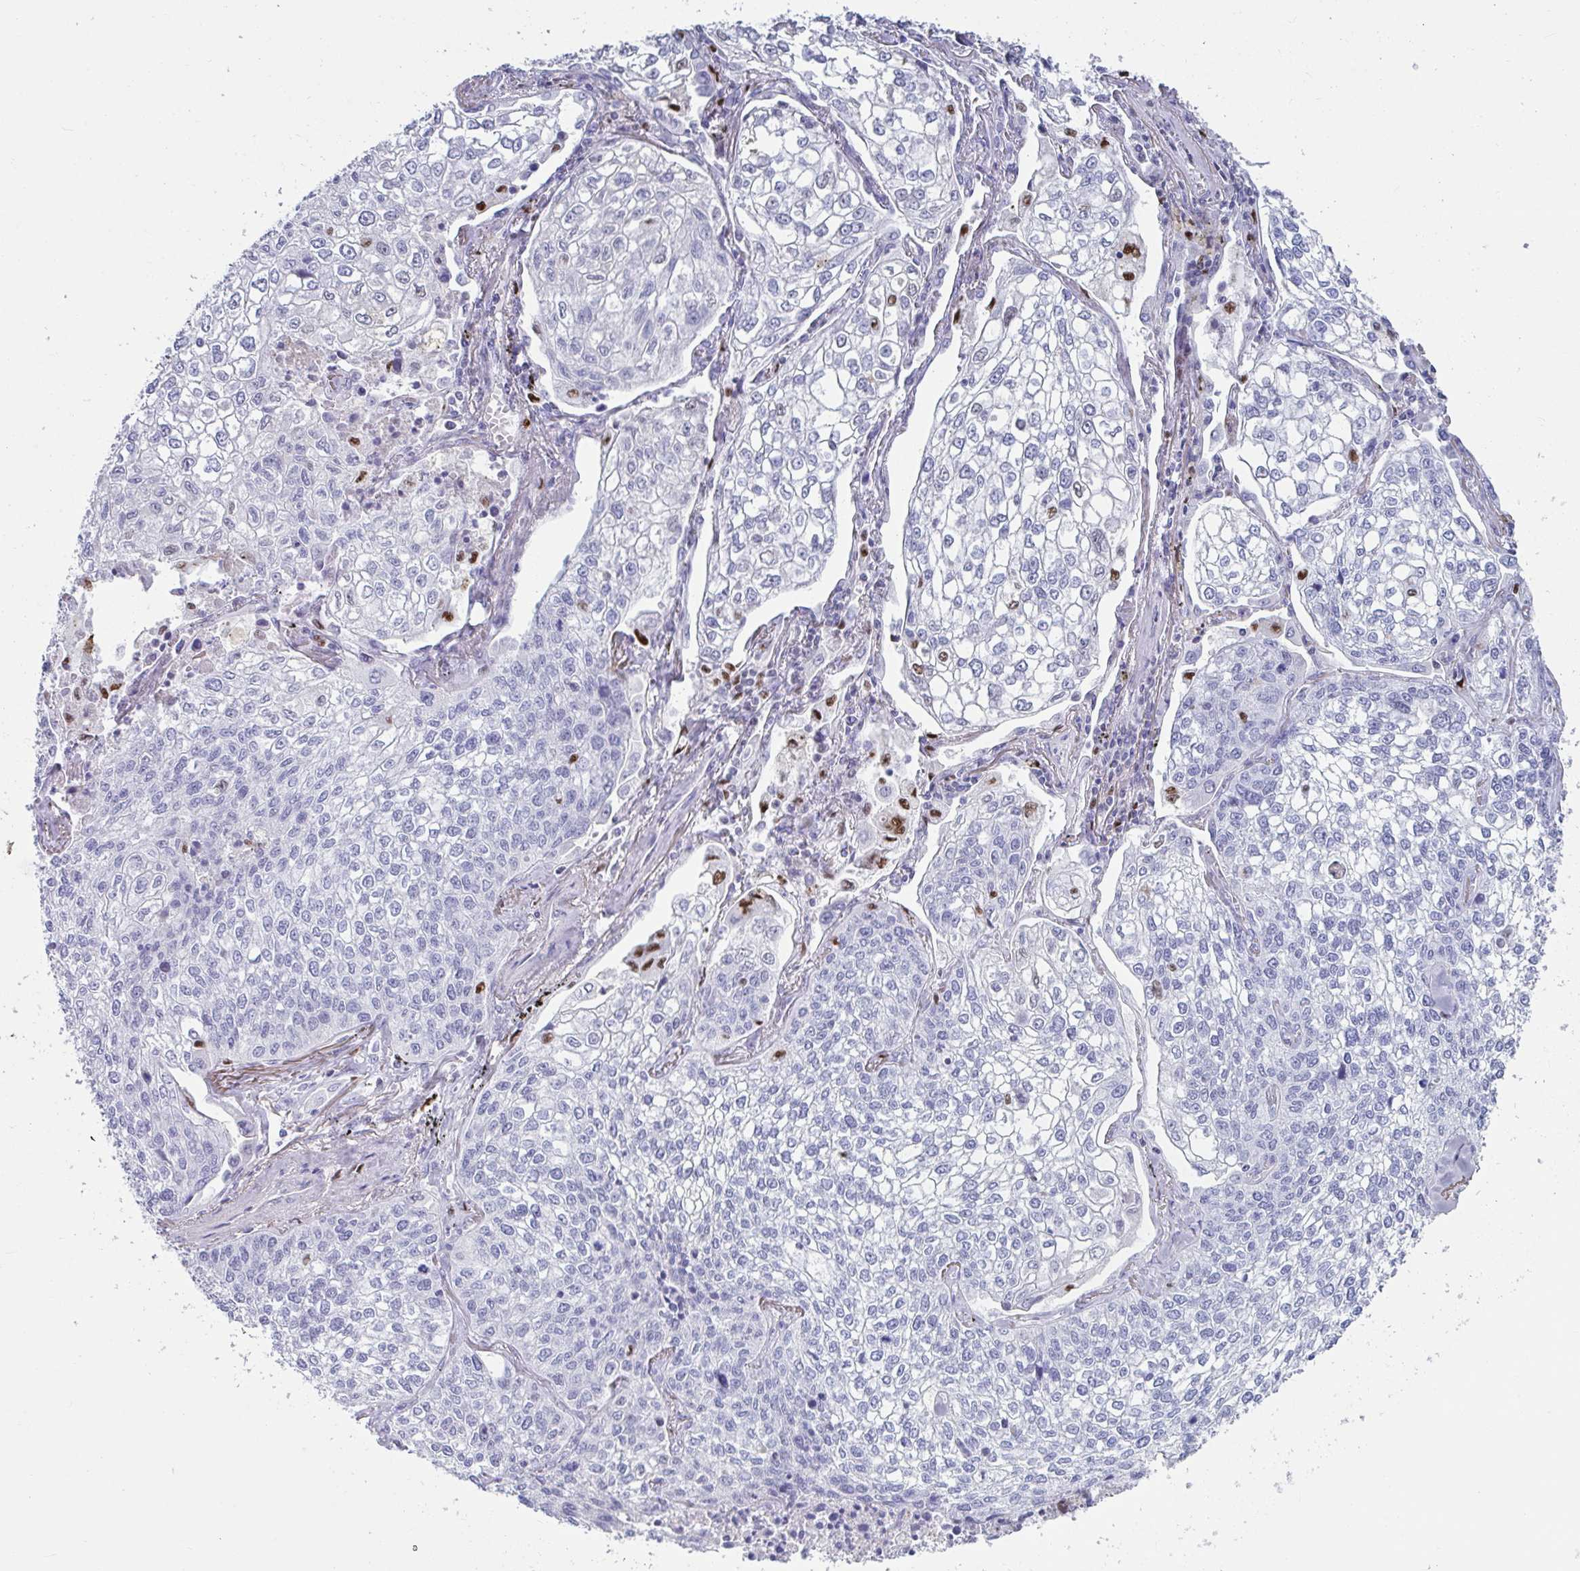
{"staining": {"intensity": "negative", "quantity": "none", "location": "none"}, "tissue": "lung cancer", "cell_type": "Tumor cells", "image_type": "cancer", "snomed": [{"axis": "morphology", "description": "Squamous cell carcinoma, NOS"}, {"axis": "topography", "description": "Lung"}], "caption": "The IHC image has no significant positivity in tumor cells of squamous cell carcinoma (lung) tissue.", "gene": "ZNF586", "patient": {"sex": "male", "age": 74}}